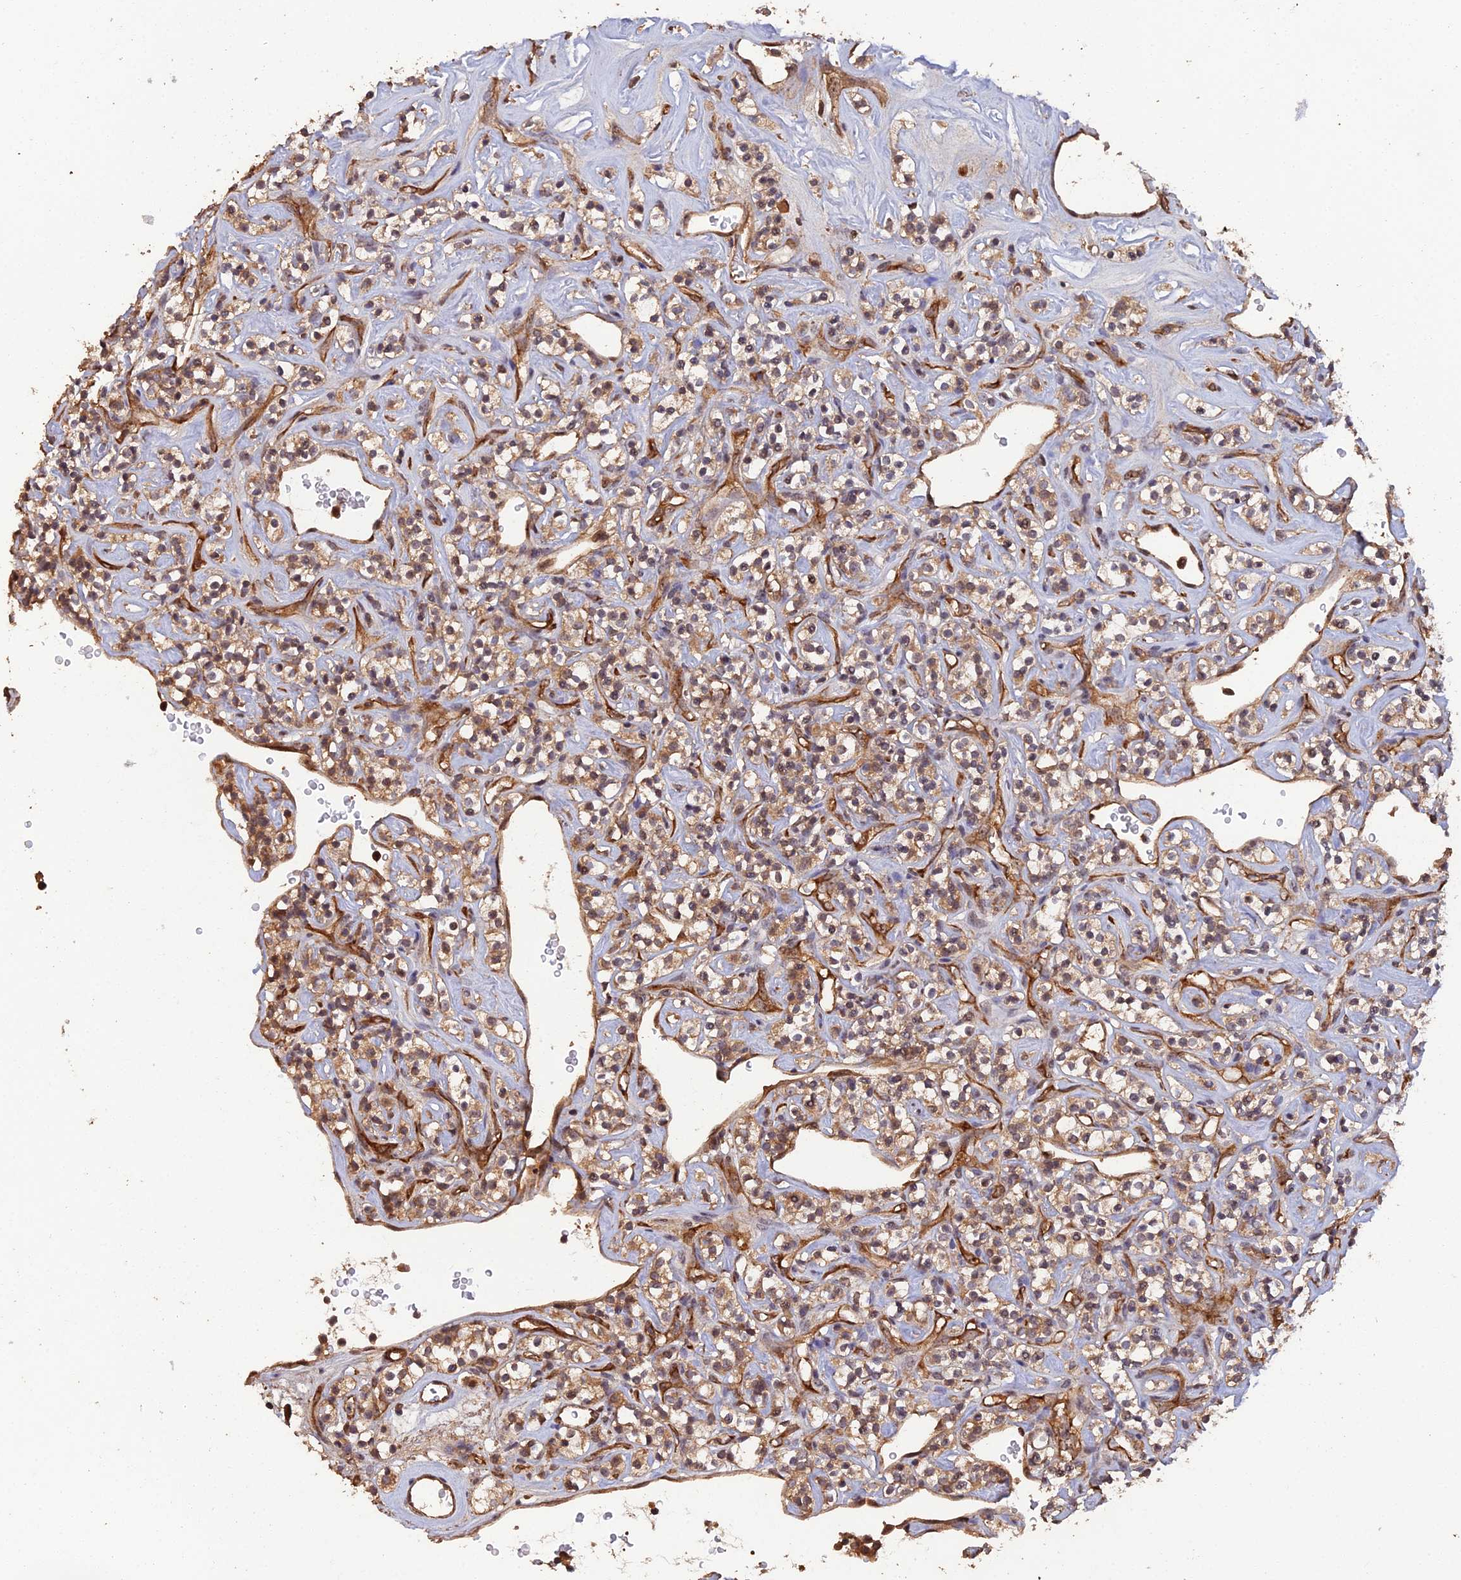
{"staining": {"intensity": "moderate", "quantity": "<25%", "location": "cytoplasmic/membranous"}, "tissue": "renal cancer", "cell_type": "Tumor cells", "image_type": "cancer", "snomed": [{"axis": "morphology", "description": "Adenocarcinoma, NOS"}, {"axis": "topography", "description": "Kidney"}], "caption": "This is an image of immunohistochemistry (IHC) staining of renal cancer (adenocarcinoma), which shows moderate staining in the cytoplasmic/membranous of tumor cells.", "gene": "RALGAPA2", "patient": {"sex": "male", "age": 77}}